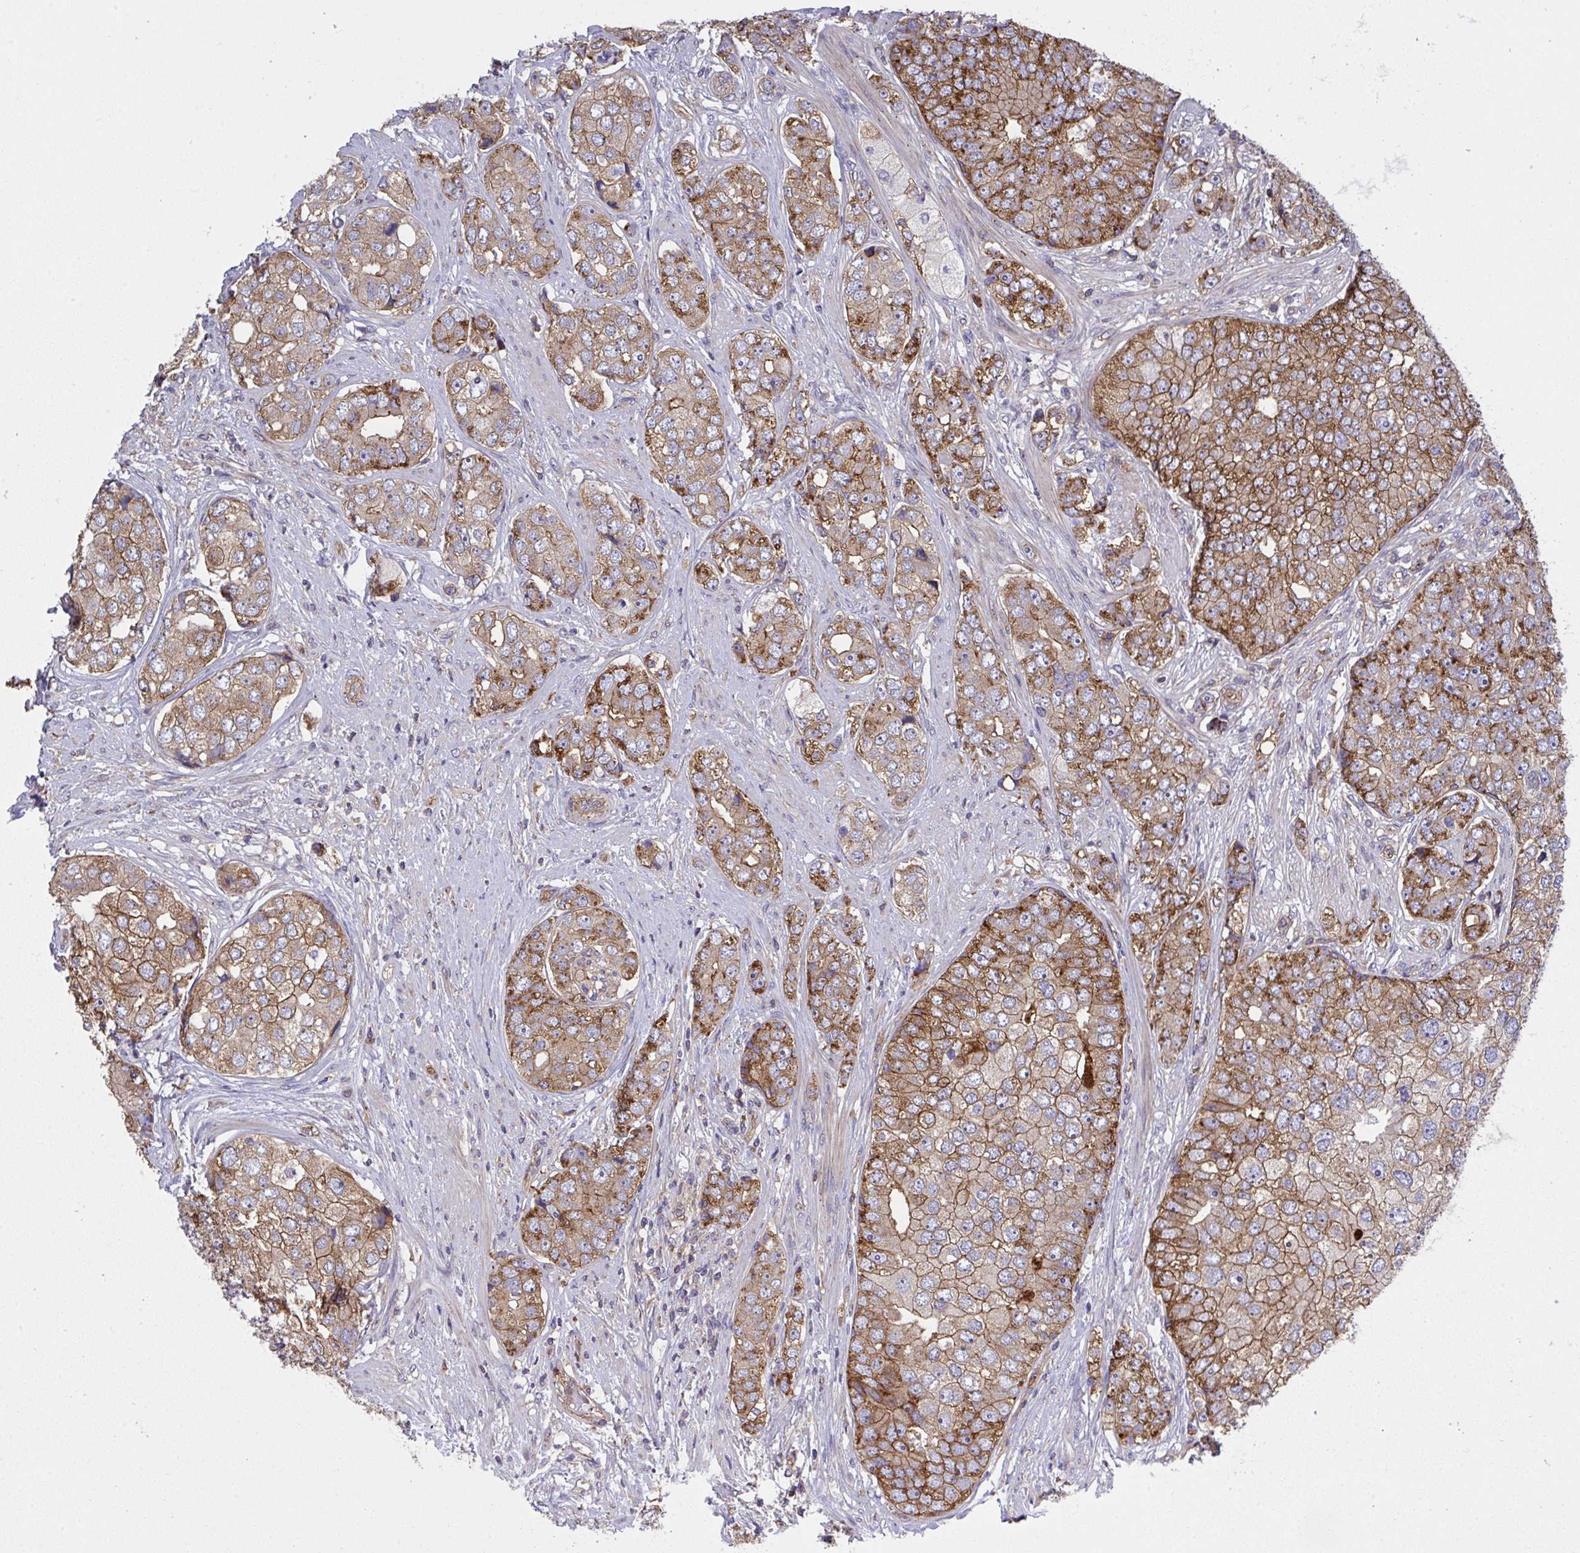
{"staining": {"intensity": "moderate", "quantity": ">75%", "location": "cytoplasmic/membranous"}, "tissue": "prostate cancer", "cell_type": "Tumor cells", "image_type": "cancer", "snomed": [{"axis": "morphology", "description": "Adenocarcinoma, High grade"}, {"axis": "topography", "description": "Prostate"}], "caption": "Immunohistochemistry (IHC) of prostate cancer (adenocarcinoma (high-grade)) reveals medium levels of moderate cytoplasmic/membranous expression in approximately >75% of tumor cells.", "gene": "C4orf36", "patient": {"sex": "male", "age": 60}}